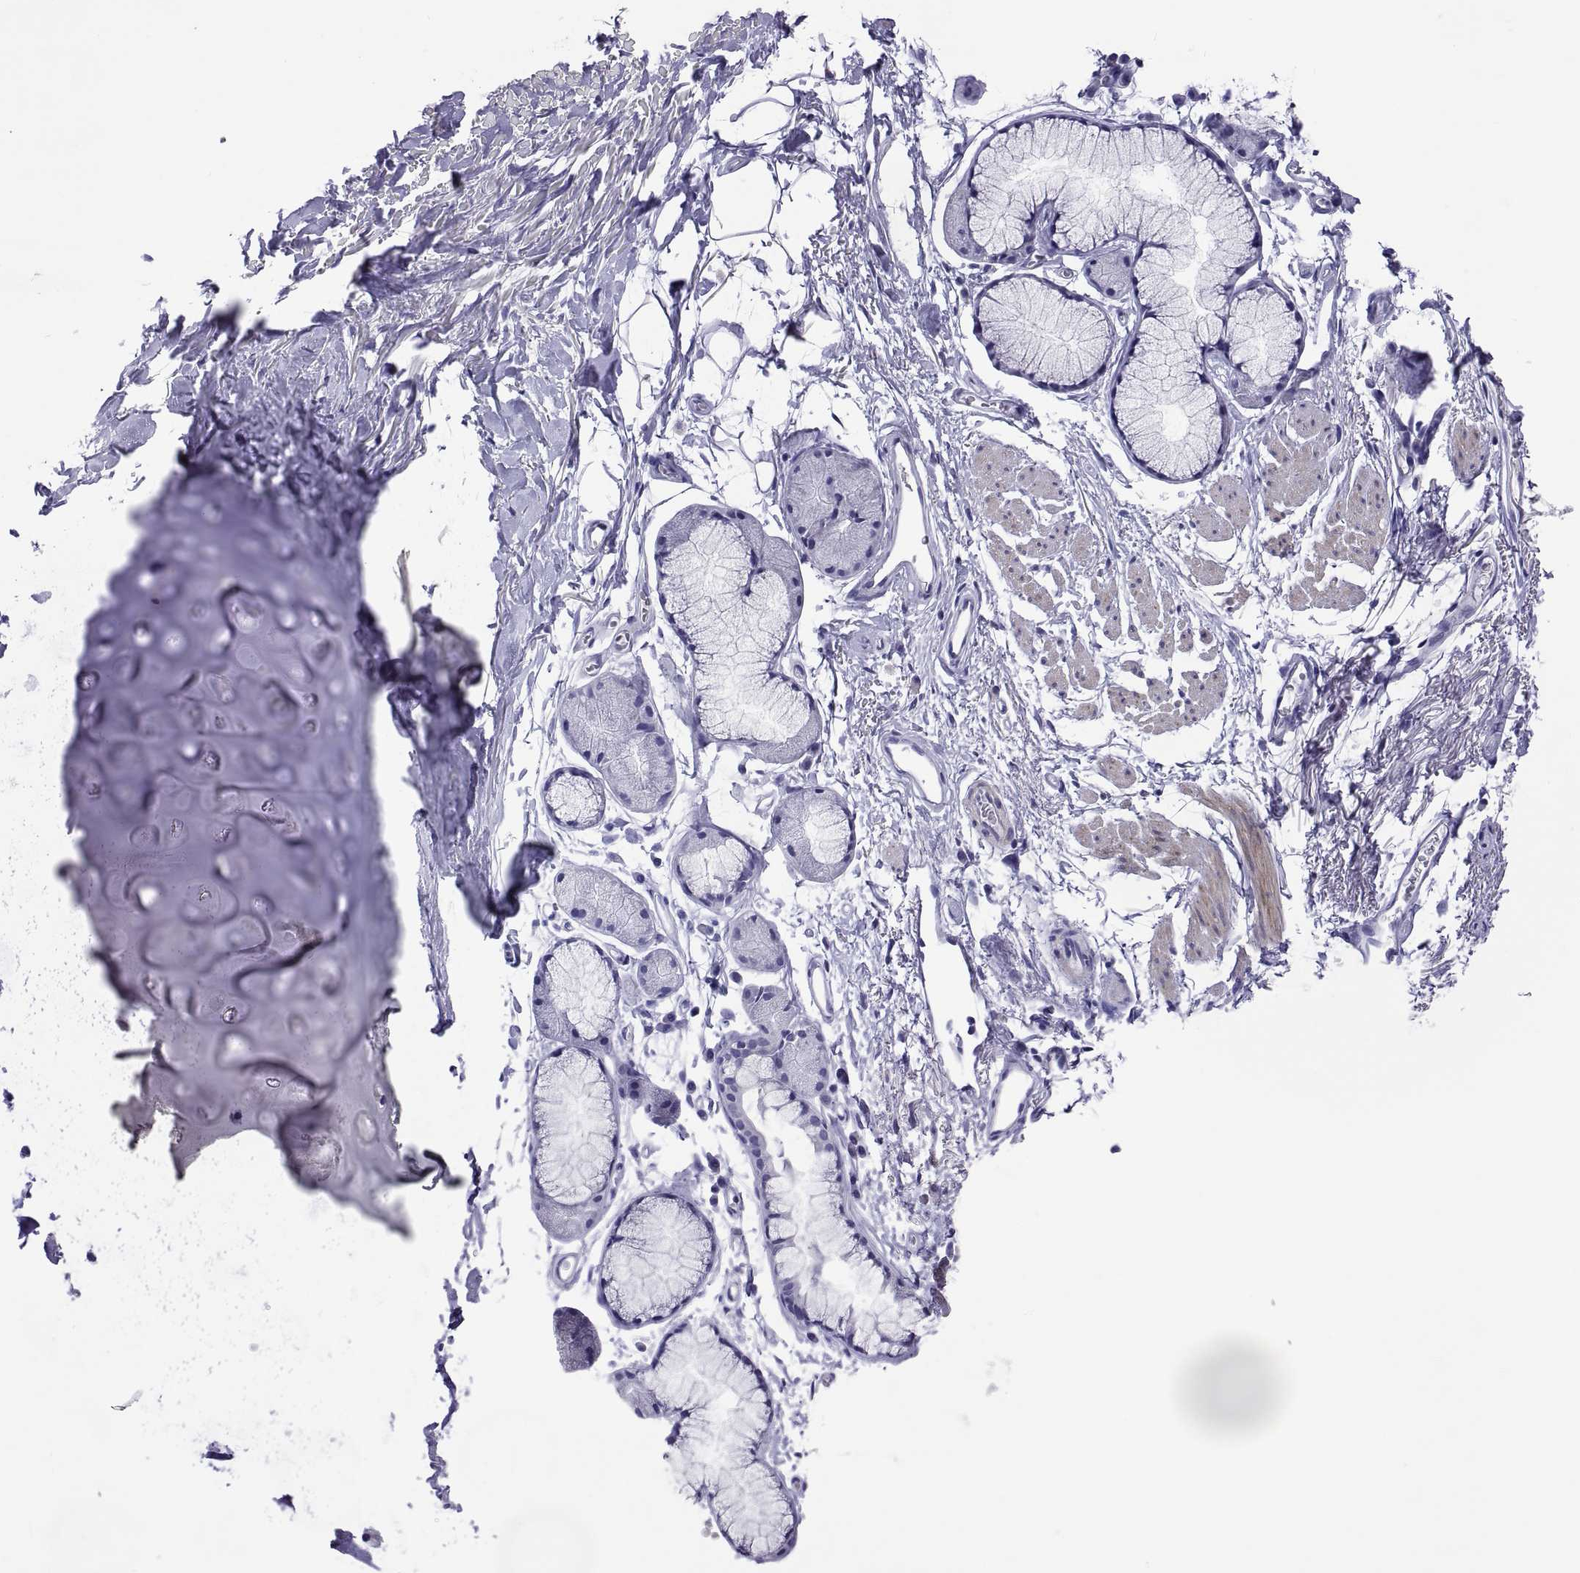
{"staining": {"intensity": "negative", "quantity": "none", "location": "none"}, "tissue": "soft tissue", "cell_type": "Chondrocytes", "image_type": "normal", "snomed": [{"axis": "morphology", "description": "Normal tissue, NOS"}, {"axis": "topography", "description": "Cartilage tissue"}, {"axis": "topography", "description": "Bronchus"}], "caption": "DAB immunohistochemical staining of normal soft tissue exhibits no significant positivity in chondrocytes.", "gene": "BSPH1", "patient": {"sex": "female", "age": 79}}